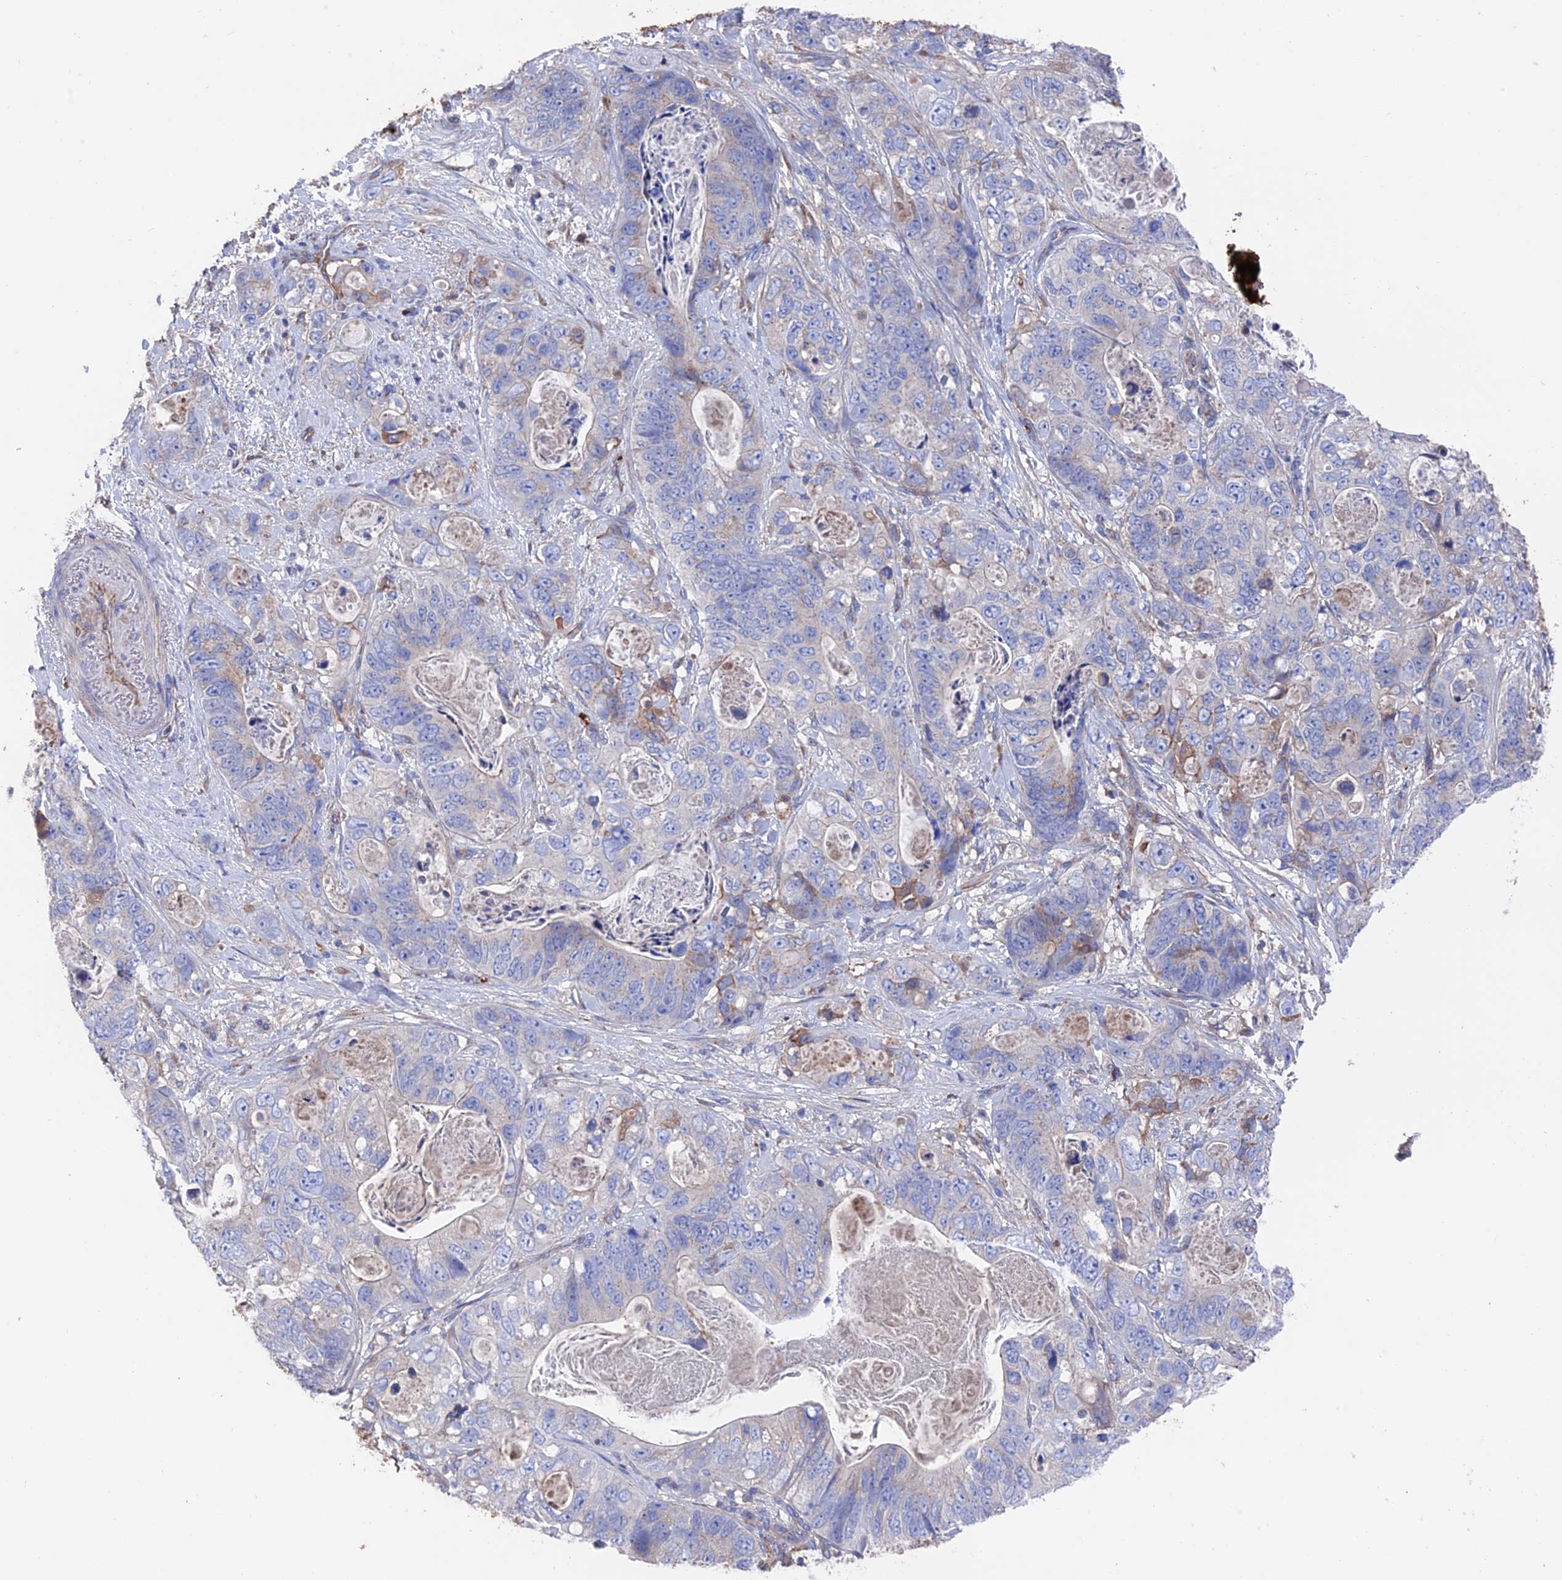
{"staining": {"intensity": "negative", "quantity": "none", "location": "none"}, "tissue": "stomach cancer", "cell_type": "Tumor cells", "image_type": "cancer", "snomed": [{"axis": "morphology", "description": "Normal tissue, NOS"}, {"axis": "morphology", "description": "Adenocarcinoma, NOS"}, {"axis": "topography", "description": "Stomach"}], "caption": "This is an IHC histopathology image of adenocarcinoma (stomach). There is no positivity in tumor cells.", "gene": "HPF1", "patient": {"sex": "female", "age": 89}}